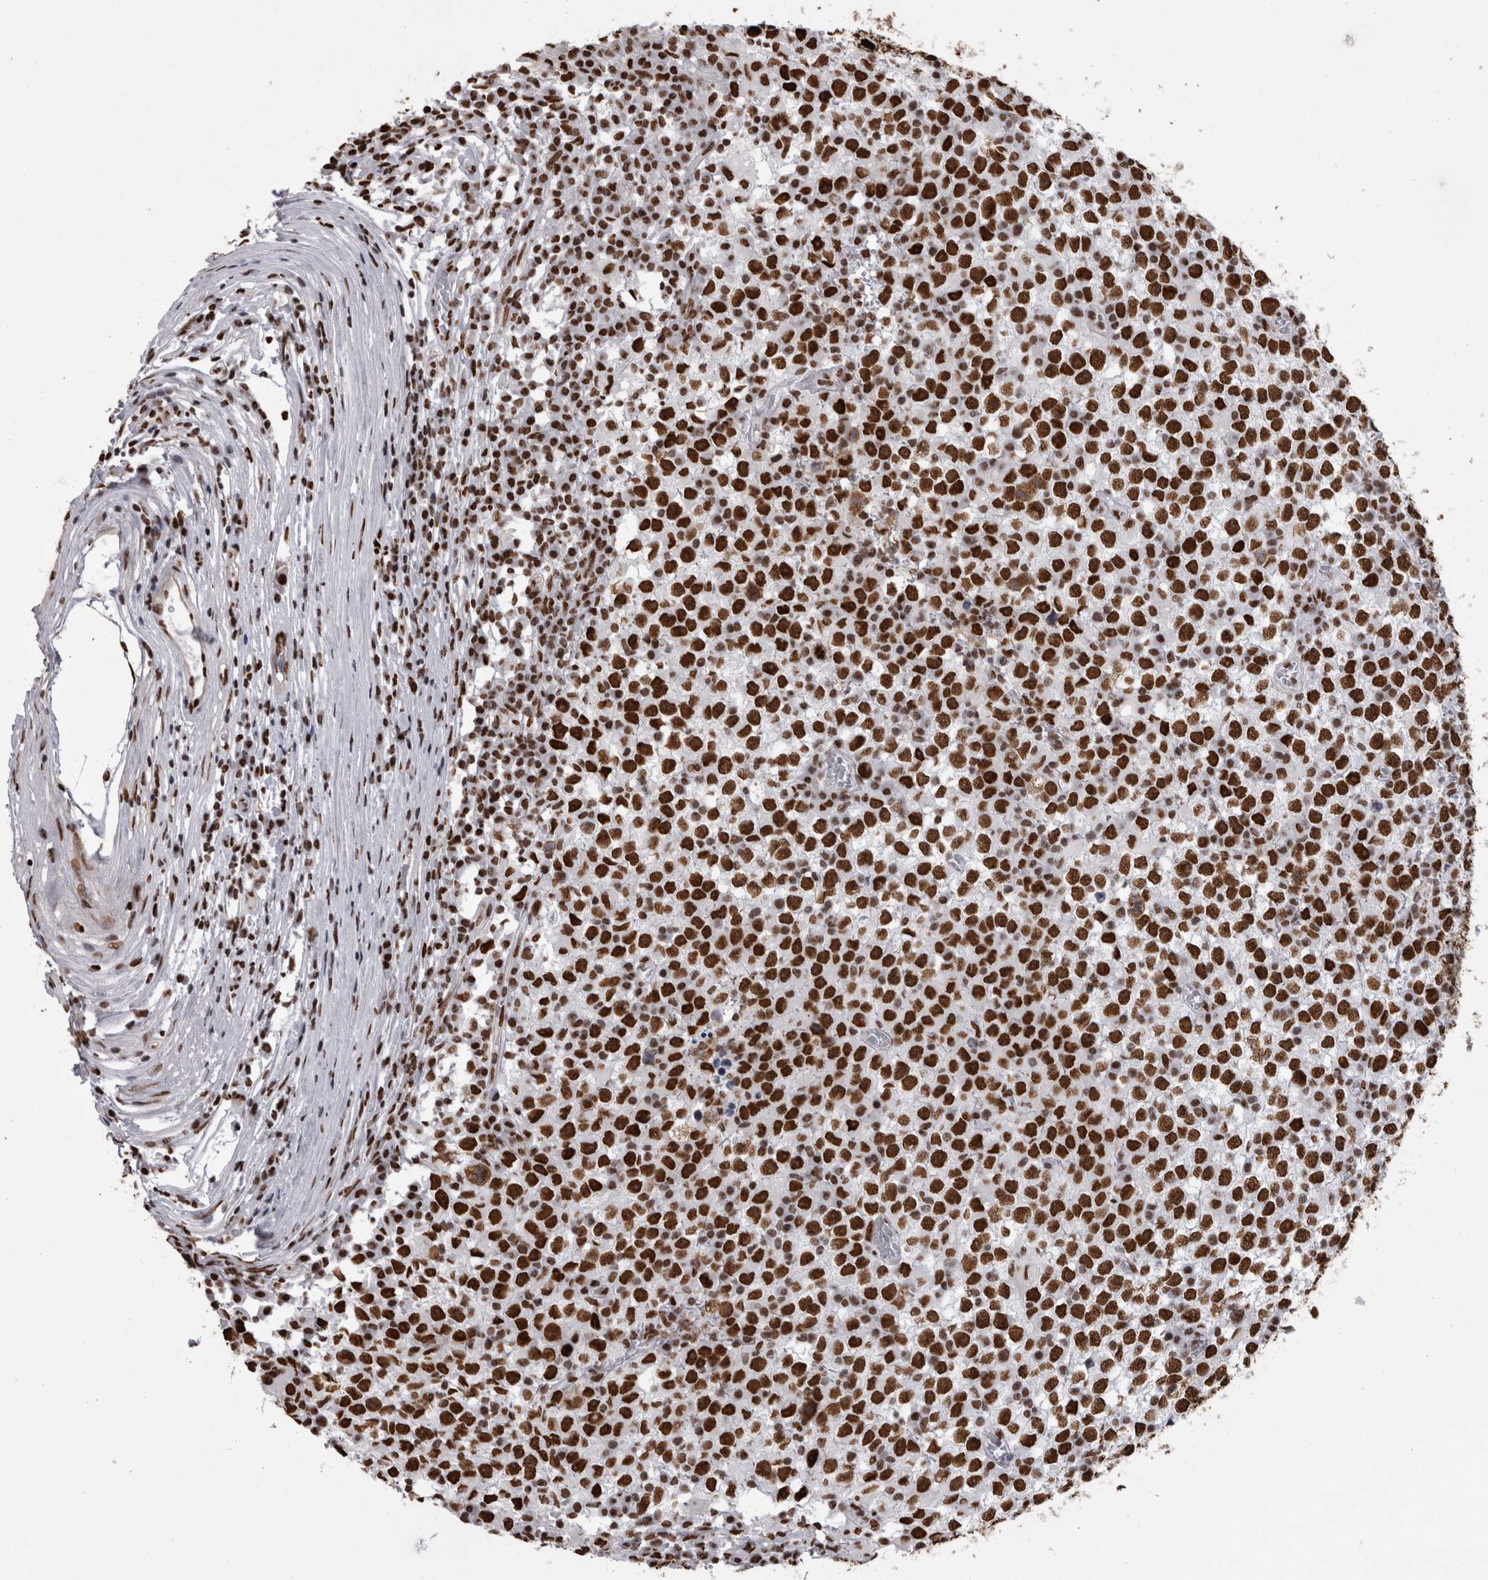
{"staining": {"intensity": "strong", "quantity": ">75%", "location": "nuclear"}, "tissue": "testis cancer", "cell_type": "Tumor cells", "image_type": "cancer", "snomed": [{"axis": "morphology", "description": "Seminoma, NOS"}, {"axis": "topography", "description": "Testis"}], "caption": "Testis cancer (seminoma) stained for a protein (brown) shows strong nuclear positive staining in about >75% of tumor cells.", "gene": "HNRNPM", "patient": {"sex": "male", "age": 65}}